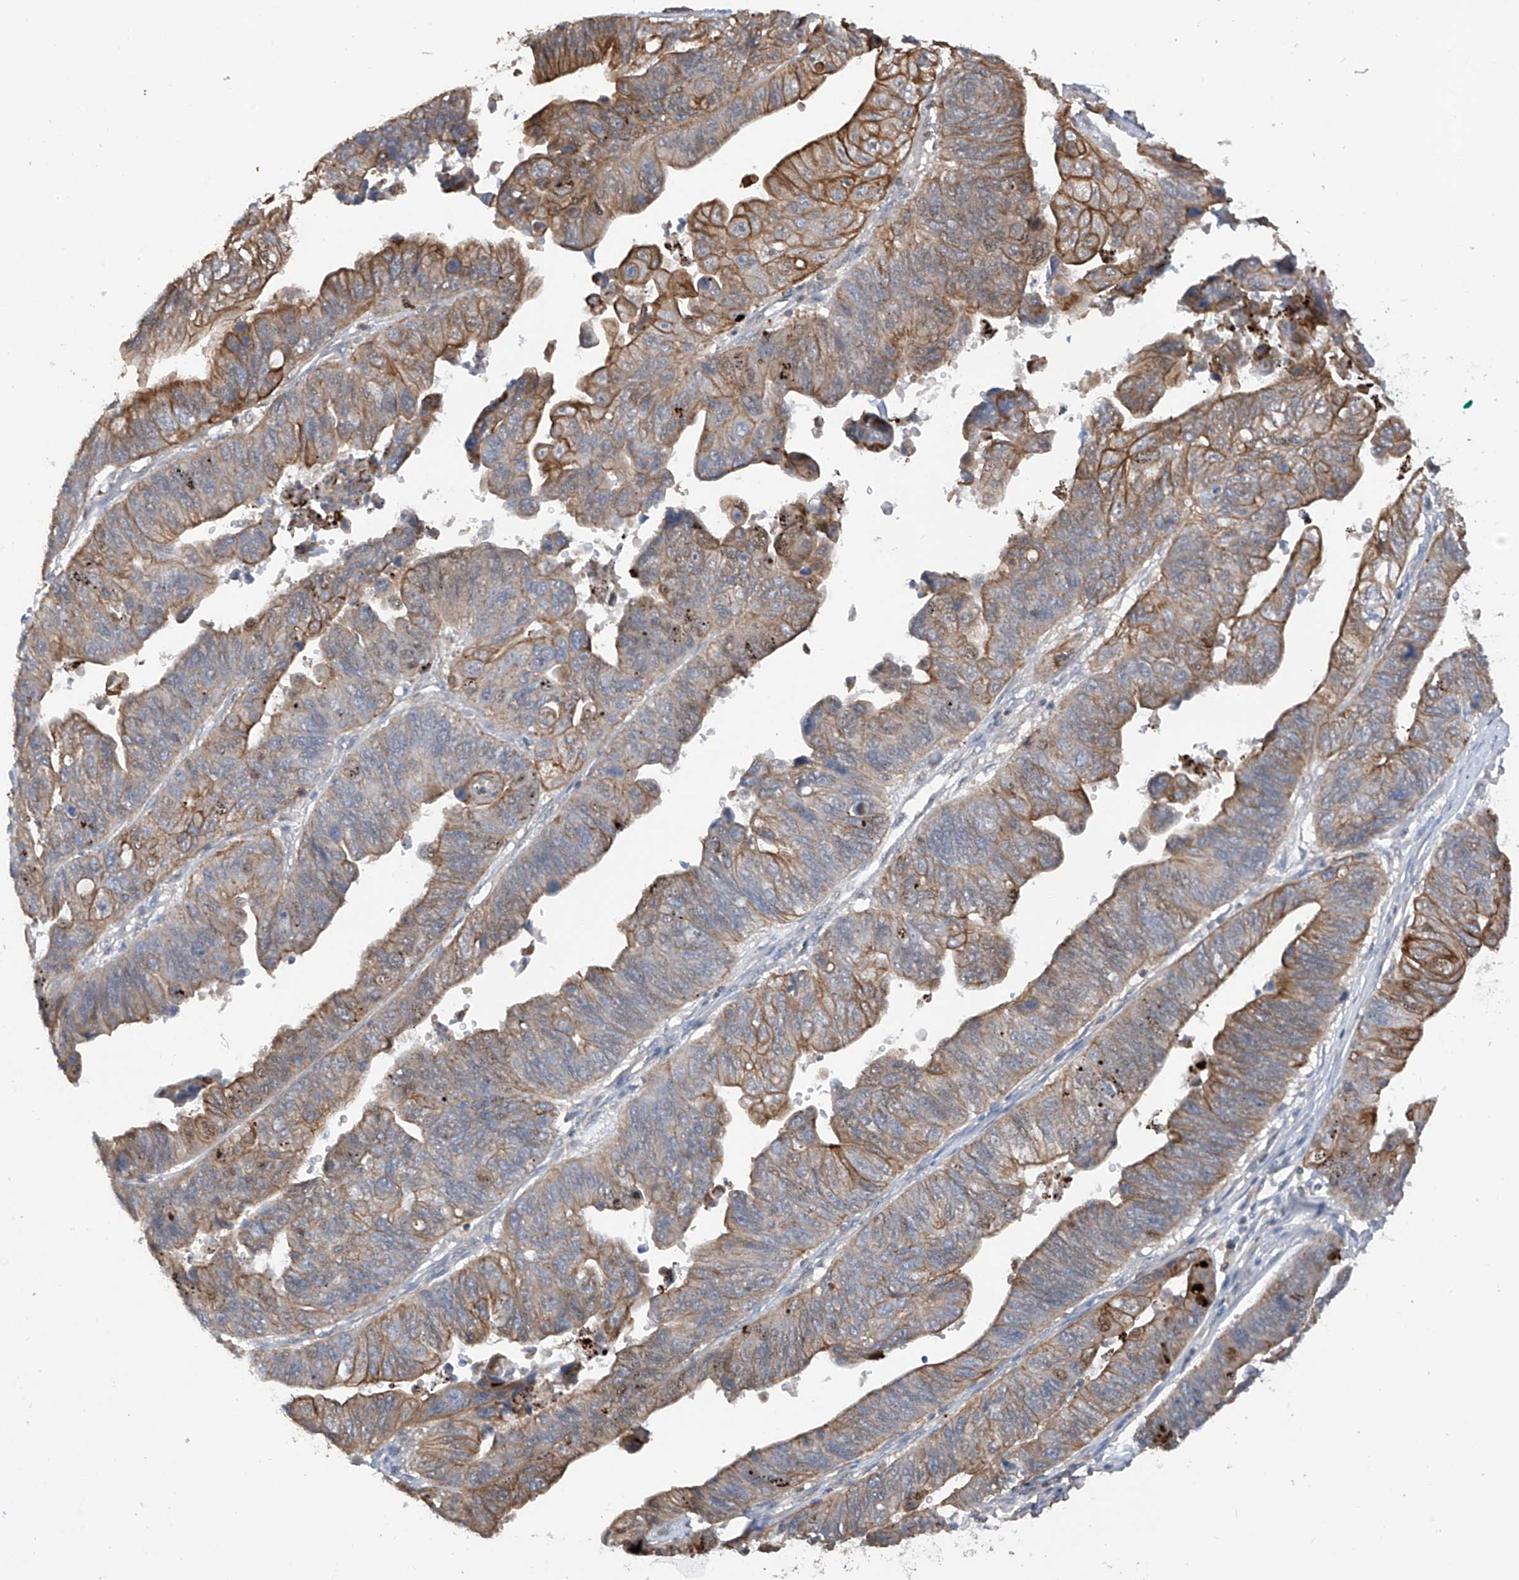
{"staining": {"intensity": "moderate", "quantity": "25%-75%", "location": "cytoplasmic/membranous"}, "tissue": "stomach cancer", "cell_type": "Tumor cells", "image_type": "cancer", "snomed": [{"axis": "morphology", "description": "Adenocarcinoma, NOS"}, {"axis": "topography", "description": "Stomach"}], "caption": "Stomach cancer stained with IHC demonstrates moderate cytoplasmic/membranous positivity in approximately 25%-75% of tumor cells. Using DAB (brown) and hematoxylin (blue) stains, captured at high magnification using brightfield microscopy.", "gene": "RPAIN", "patient": {"sex": "male", "age": 59}}